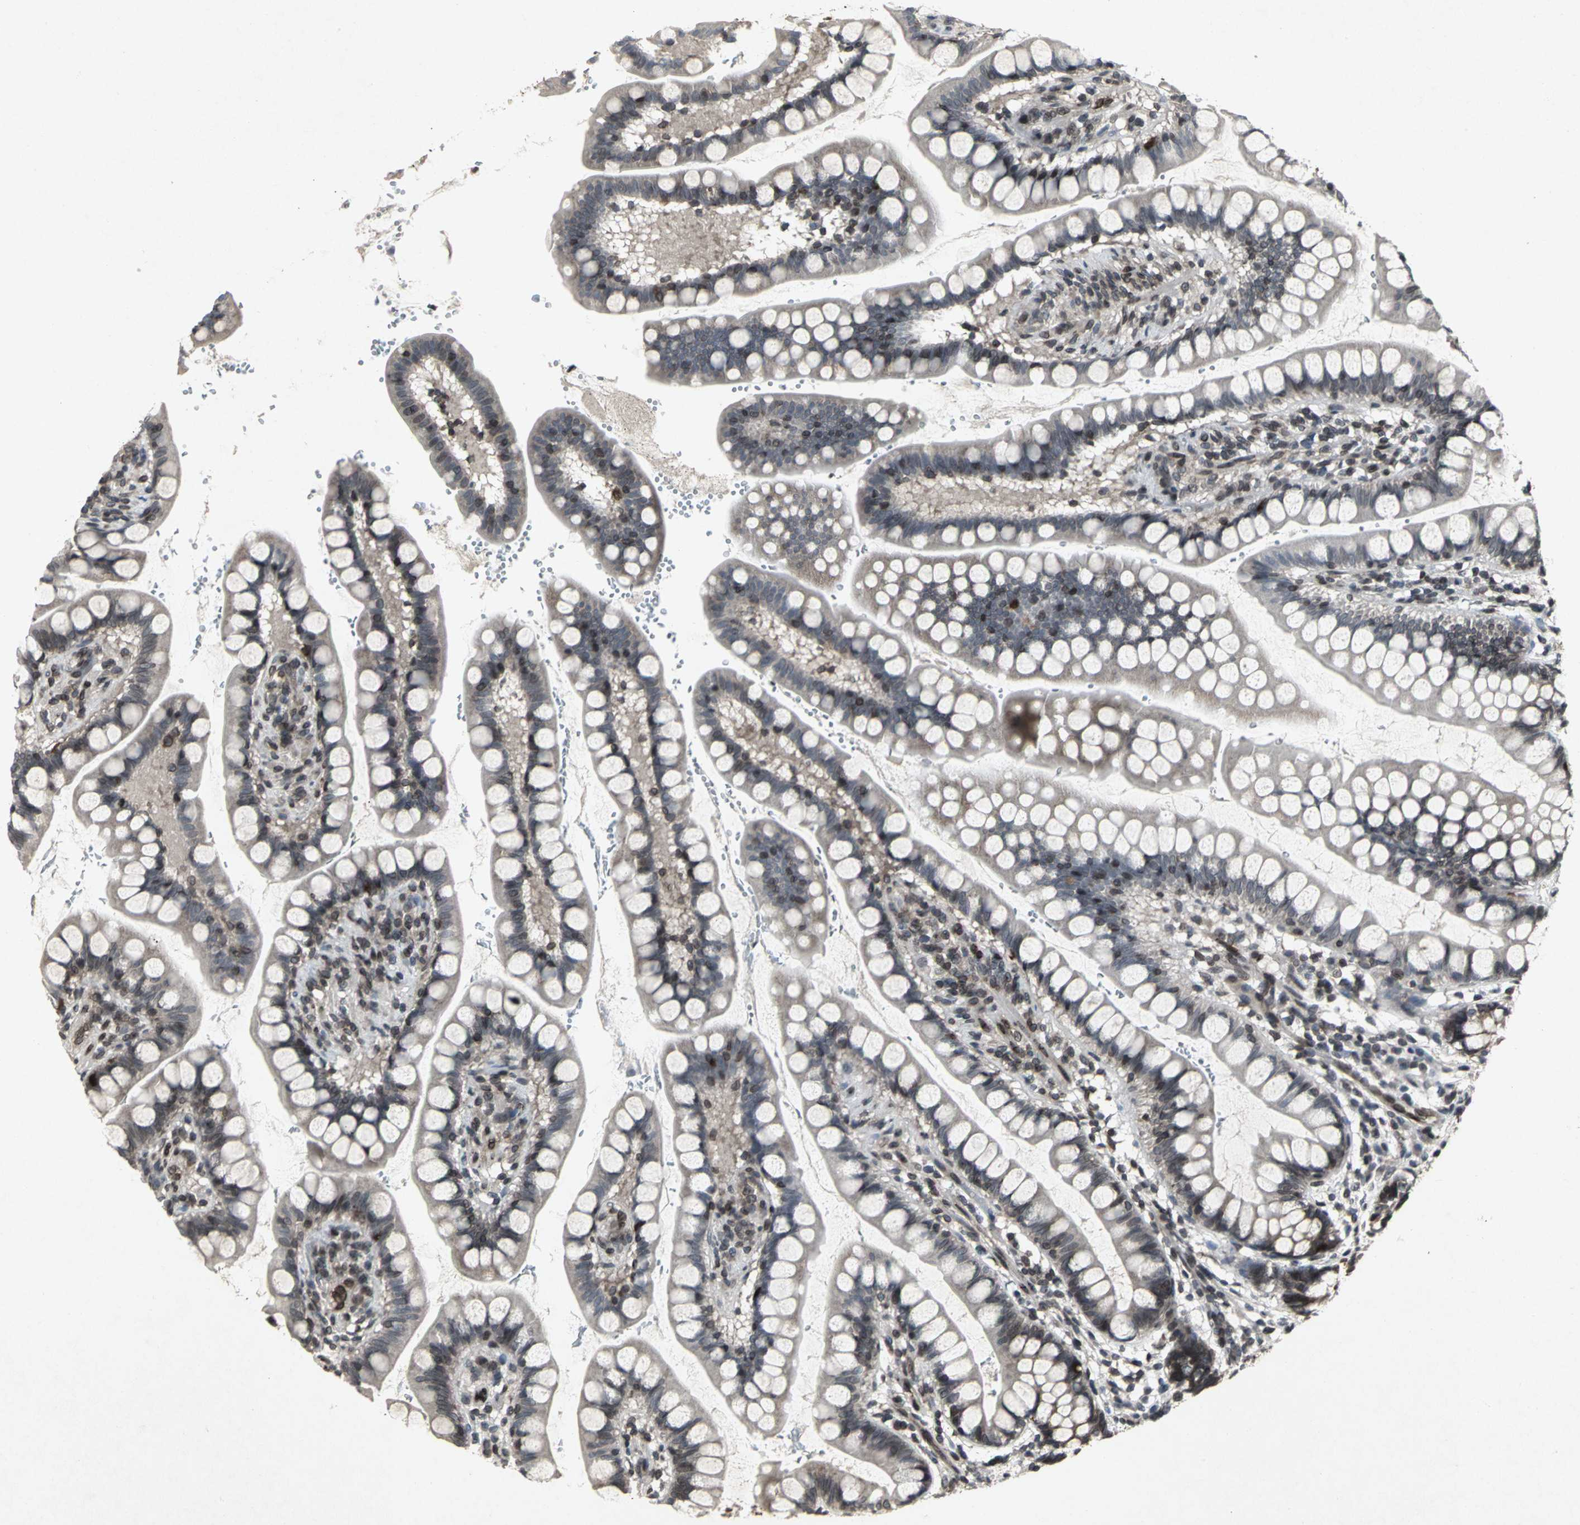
{"staining": {"intensity": "moderate", "quantity": "25%-75%", "location": "cytoplasmic/membranous,nuclear"}, "tissue": "small intestine", "cell_type": "Glandular cells", "image_type": "normal", "snomed": [{"axis": "morphology", "description": "Normal tissue, NOS"}, {"axis": "topography", "description": "Small intestine"}], "caption": "The micrograph displays immunohistochemical staining of unremarkable small intestine. There is moderate cytoplasmic/membranous,nuclear staining is present in about 25%-75% of glandular cells.", "gene": "SH2B3", "patient": {"sex": "female", "age": 58}}